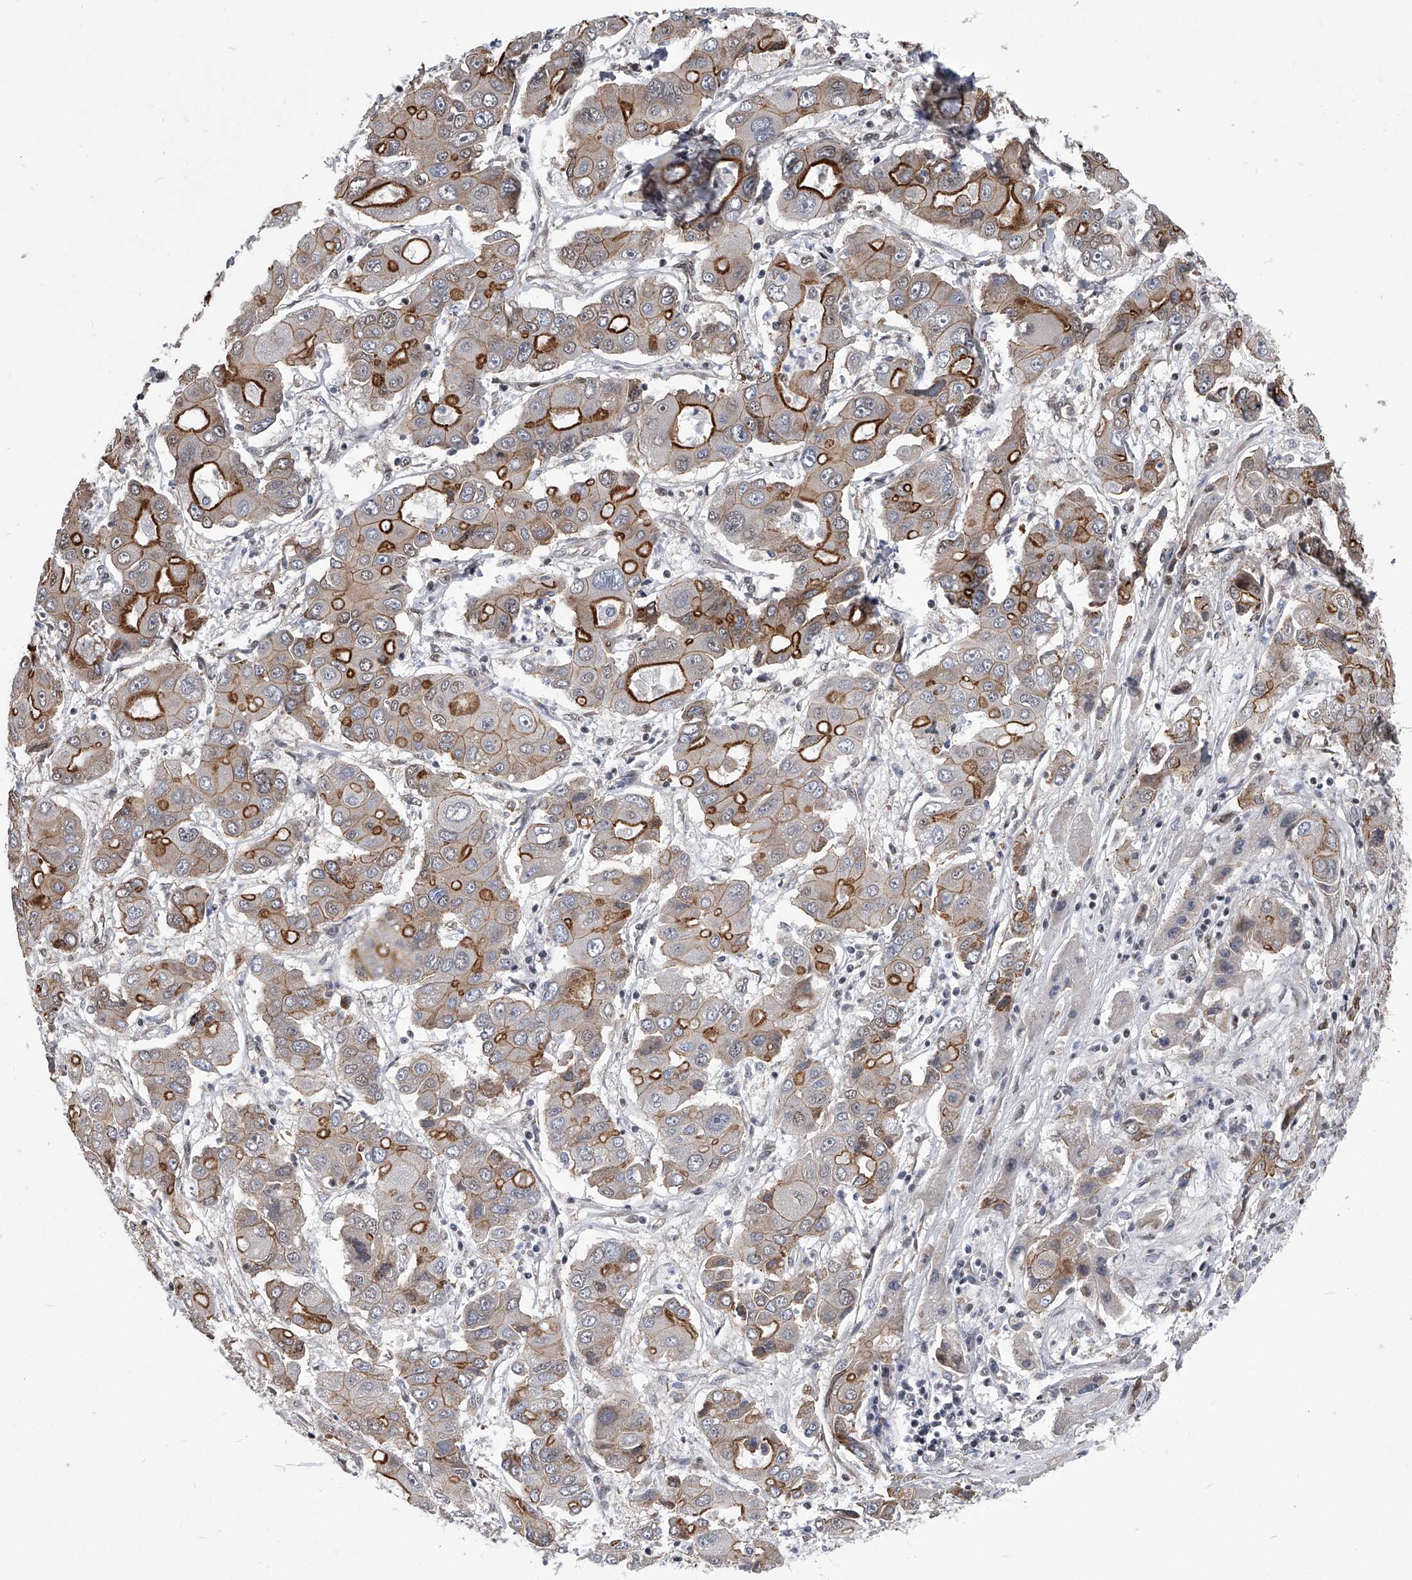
{"staining": {"intensity": "moderate", "quantity": "25%-75%", "location": "cytoplasmic/membranous"}, "tissue": "liver cancer", "cell_type": "Tumor cells", "image_type": "cancer", "snomed": [{"axis": "morphology", "description": "Cholangiocarcinoma"}, {"axis": "topography", "description": "Liver"}], "caption": "IHC image of neoplastic tissue: human liver cancer (cholangiocarcinoma) stained using immunohistochemistry (IHC) shows medium levels of moderate protein expression localized specifically in the cytoplasmic/membranous of tumor cells, appearing as a cytoplasmic/membranous brown color.", "gene": "ZNF76", "patient": {"sex": "male", "age": 67}}